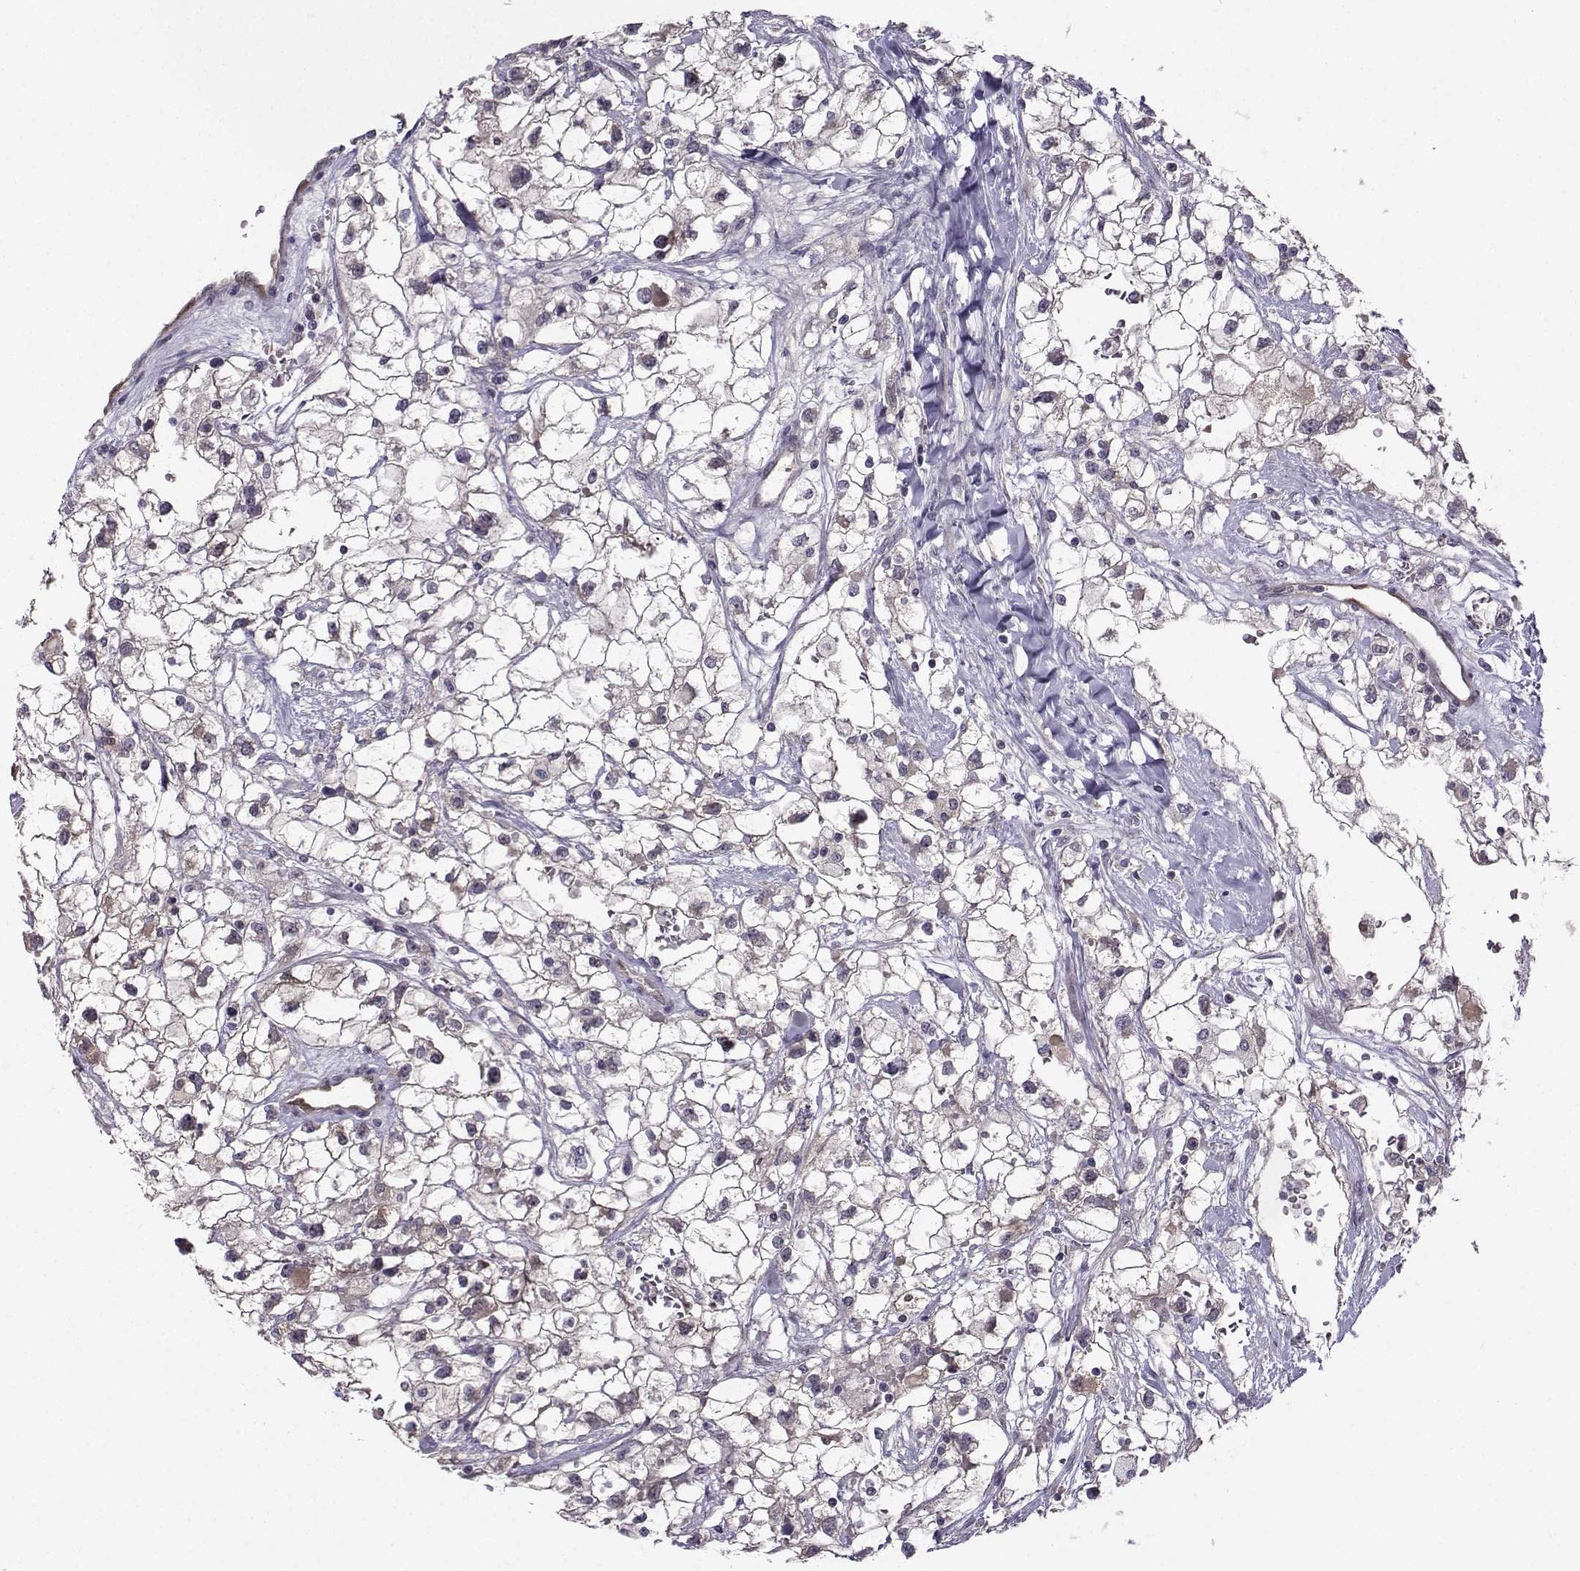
{"staining": {"intensity": "negative", "quantity": "none", "location": "none"}, "tissue": "renal cancer", "cell_type": "Tumor cells", "image_type": "cancer", "snomed": [{"axis": "morphology", "description": "Adenocarcinoma, NOS"}, {"axis": "topography", "description": "Kidney"}], "caption": "The photomicrograph shows no significant expression in tumor cells of adenocarcinoma (renal).", "gene": "NQO1", "patient": {"sex": "male", "age": 59}}